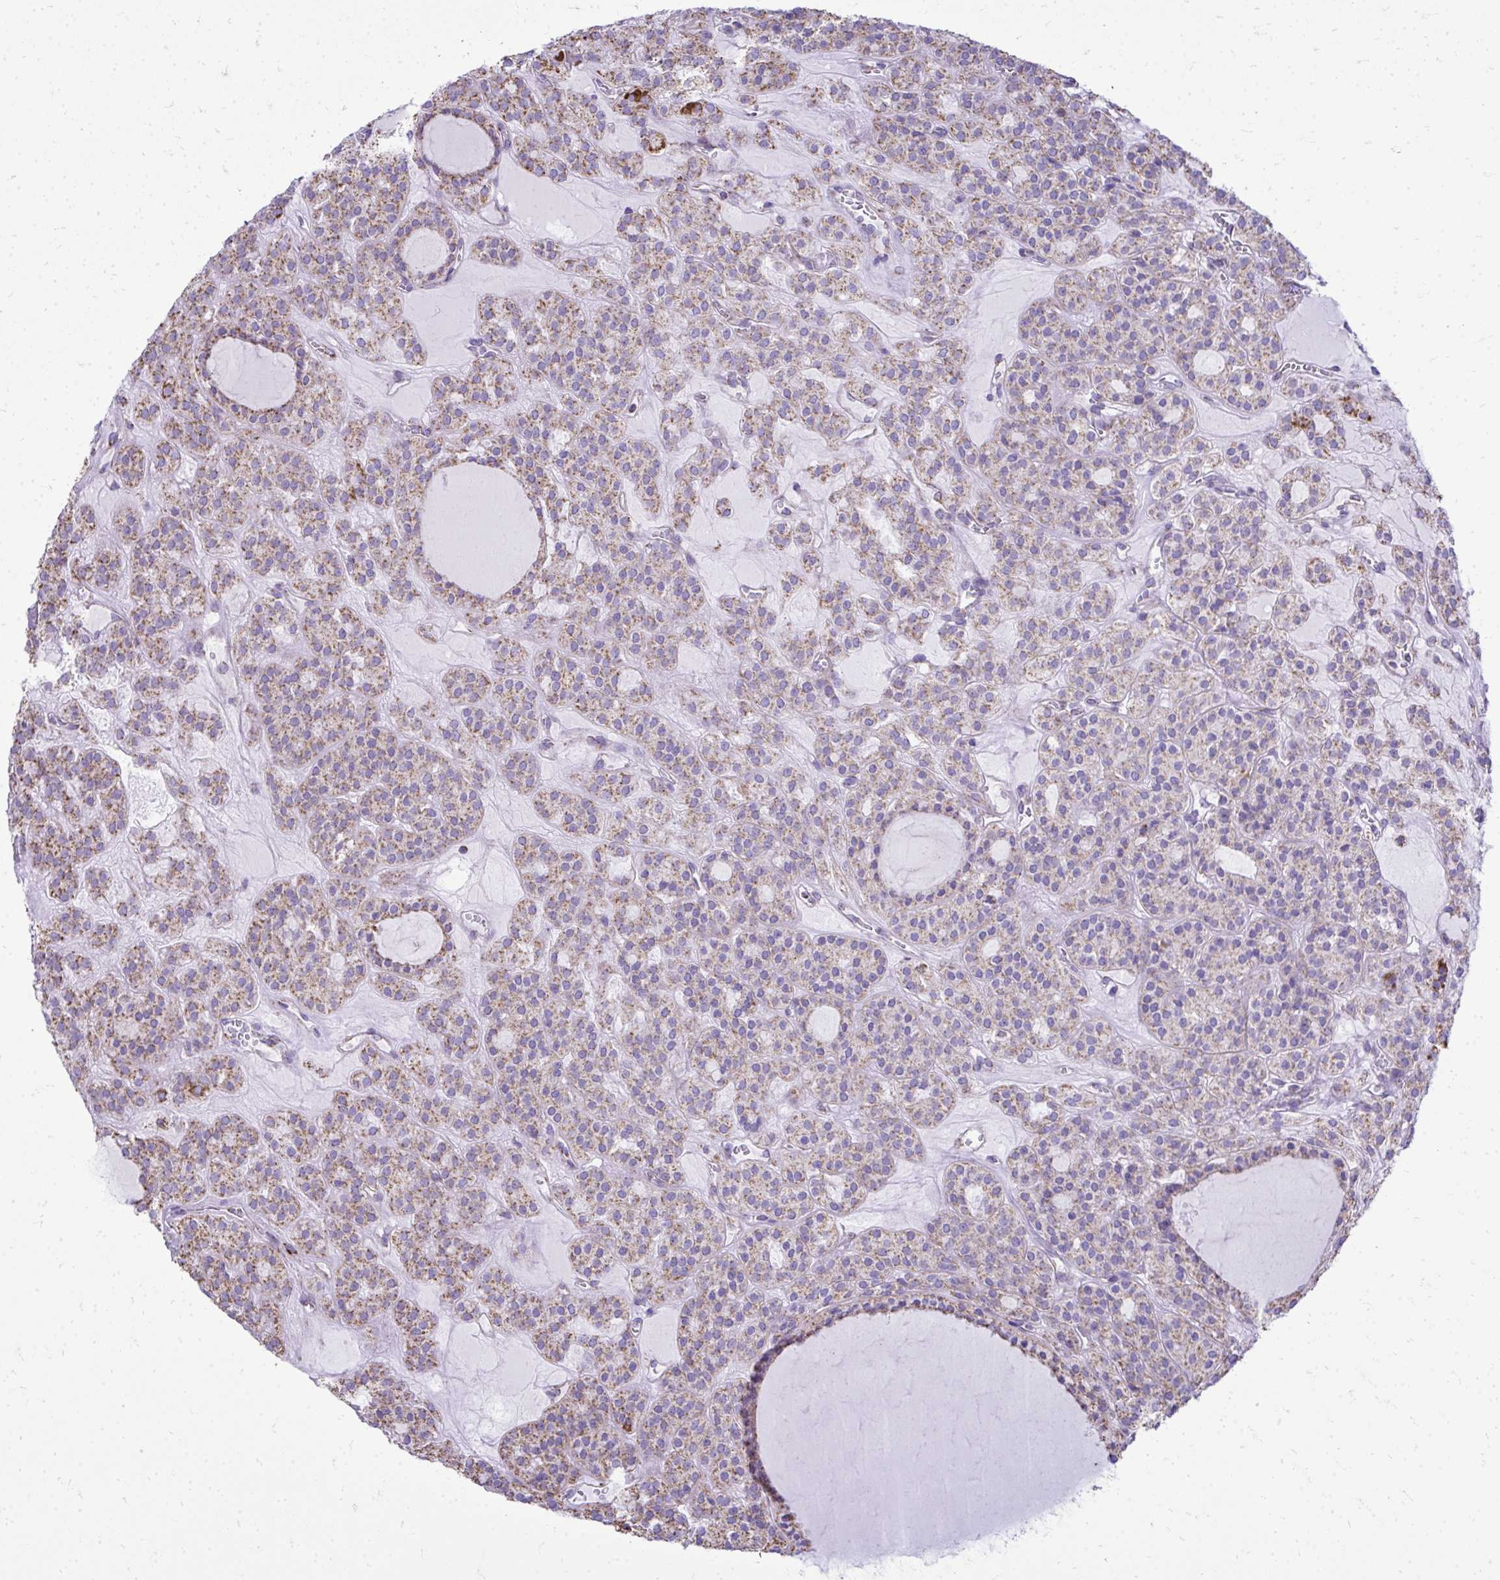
{"staining": {"intensity": "weak", "quantity": "25%-75%", "location": "cytoplasmic/membranous"}, "tissue": "thyroid cancer", "cell_type": "Tumor cells", "image_type": "cancer", "snomed": [{"axis": "morphology", "description": "Follicular adenoma carcinoma, NOS"}, {"axis": "topography", "description": "Thyroid gland"}], "caption": "Human follicular adenoma carcinoma (thyroid) stained with a brown dye shows weak cytoplasmic/membranous positive staining in approximately 25%-75% of tumor cells.", "gene": "MPZL2", "patient": {"sex": "female", "age": 63}}